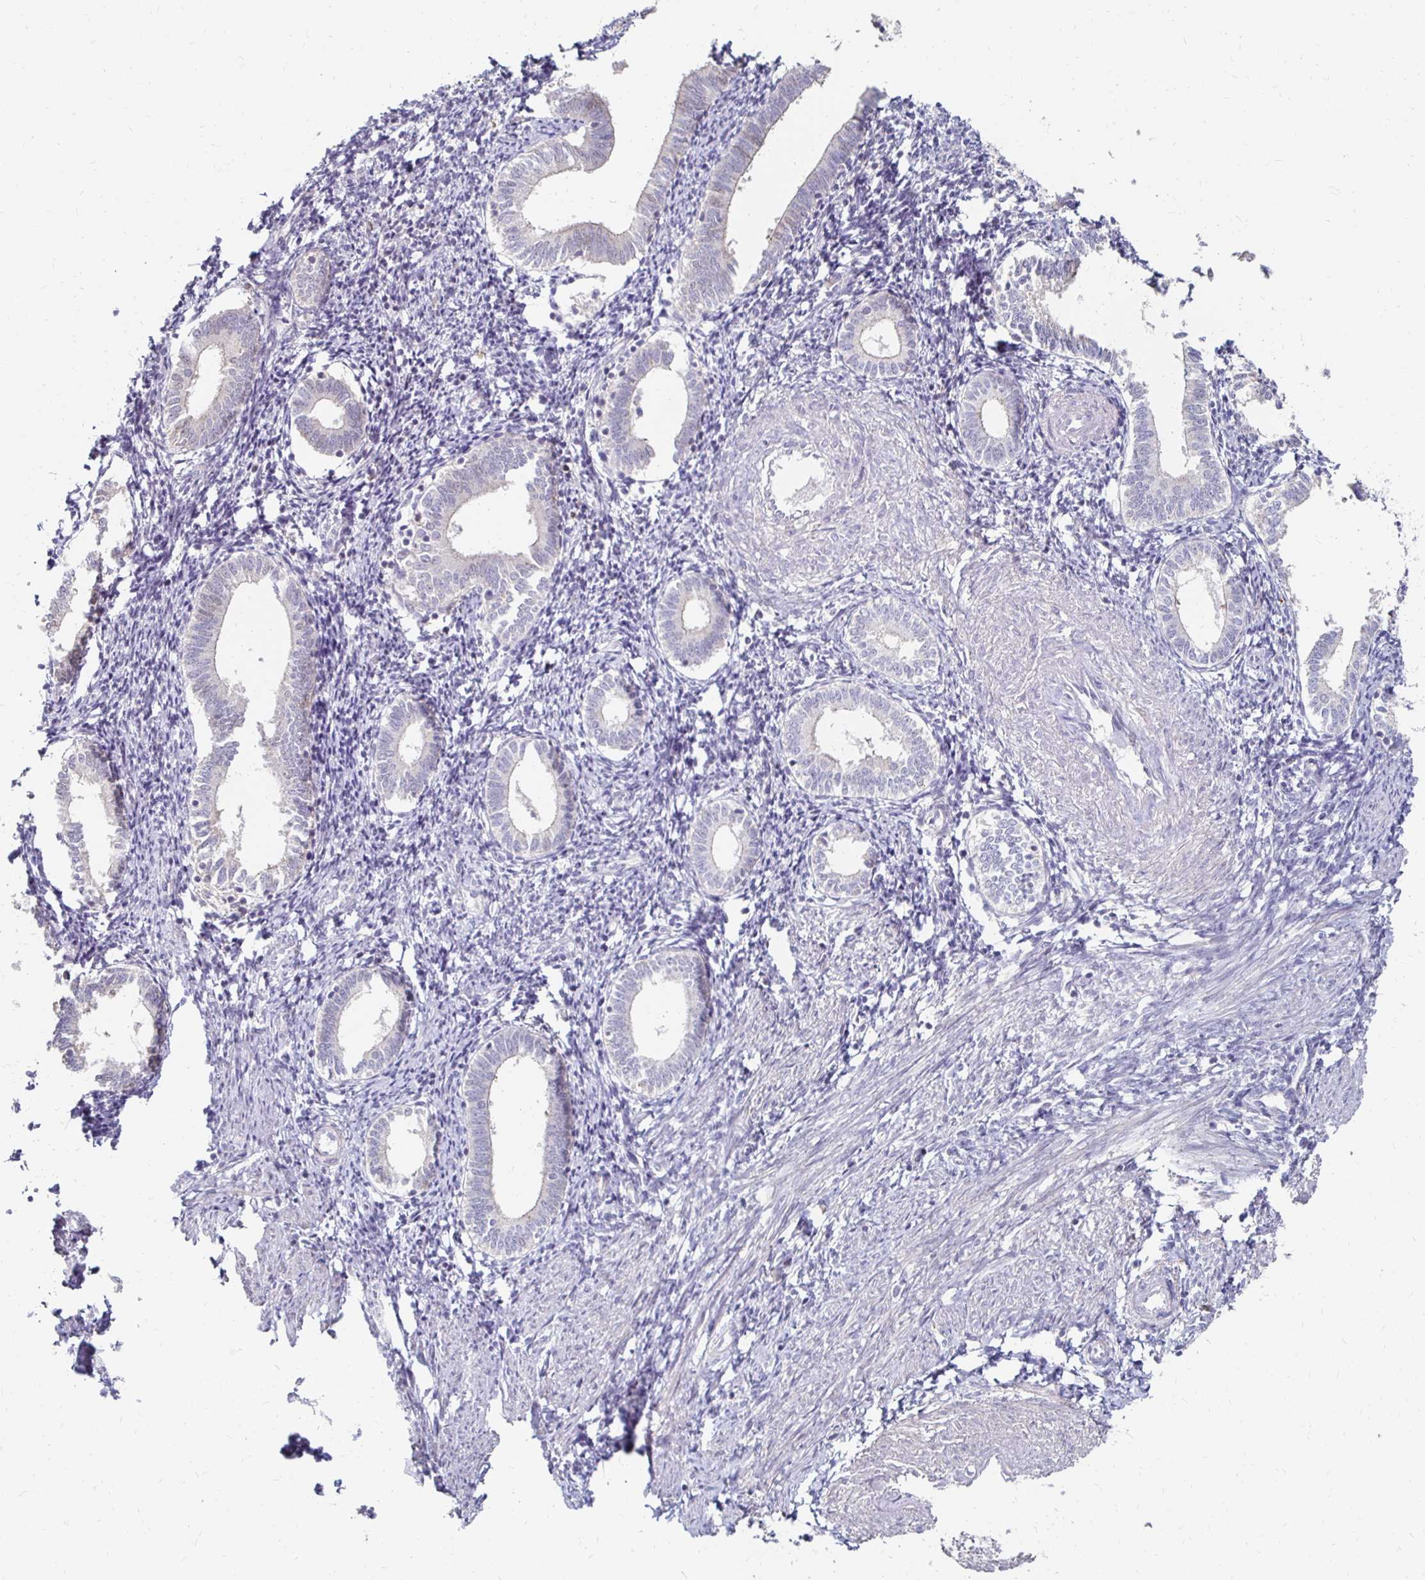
{"staining": {"intensity": "negative", "quantity": "none", "location": "none"}, "tissue": "endometrium", "cell_type": "Cells in endometrial stroma", "image_type": "normal", "snomed": [{"axis": "morphology", "description": "Normal tissue, NOS"}, {"axis": "topography", "description": "Endometrium"}], "caption": "Benign endometrium was stained to show a protein in brown. There is no significant positivity in cells in endometrial stroma. (Stains: DAB immunohistochemistry with hematoxylin counter stain, Microscopy: brightfield microscopy at high magnification).", "gene": "ZNF727", "patient": {"sex": "female", "age": 41}}